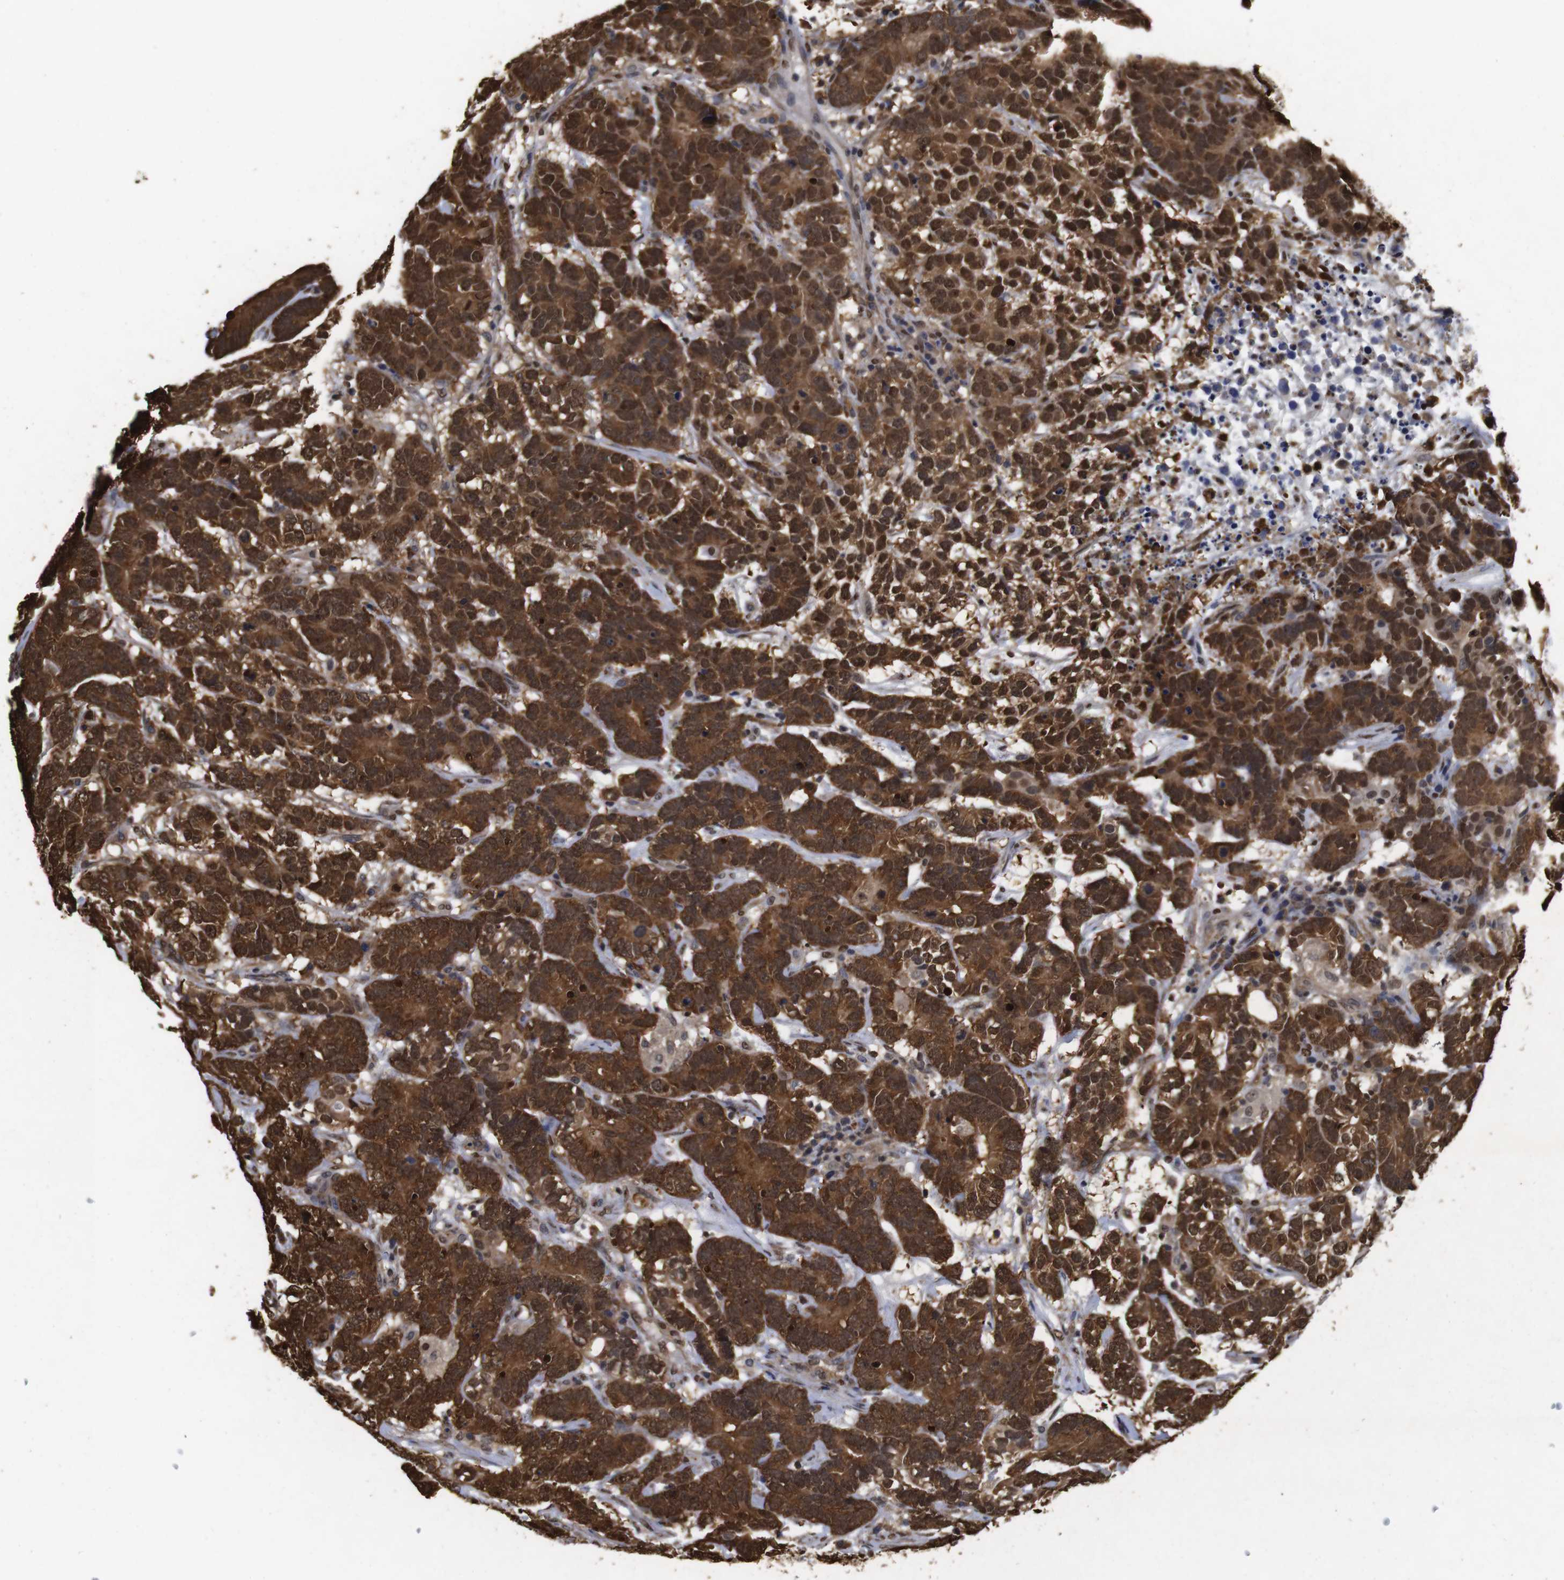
{"staining": {"intensity": "strong", "quantity": ">75%", "location": "cytoplasmic/membranous,nuclear"}, "tissue": "testis cancer", "cell_type": "Tumor cells", "image_type": "cancer", "snomed": [{"axis": "morphology", "description": "Carcinoma, Embryonal, NOS"}, {"axis": "topography", "description": "Testis"}], "caption": "Testis cancer stained for a protein displays strong cytoplasmic/membranous and nuclear positivity in tumor cells.", "gene": "SUMO3", "patient": {"sex": "male", "age": 26}}